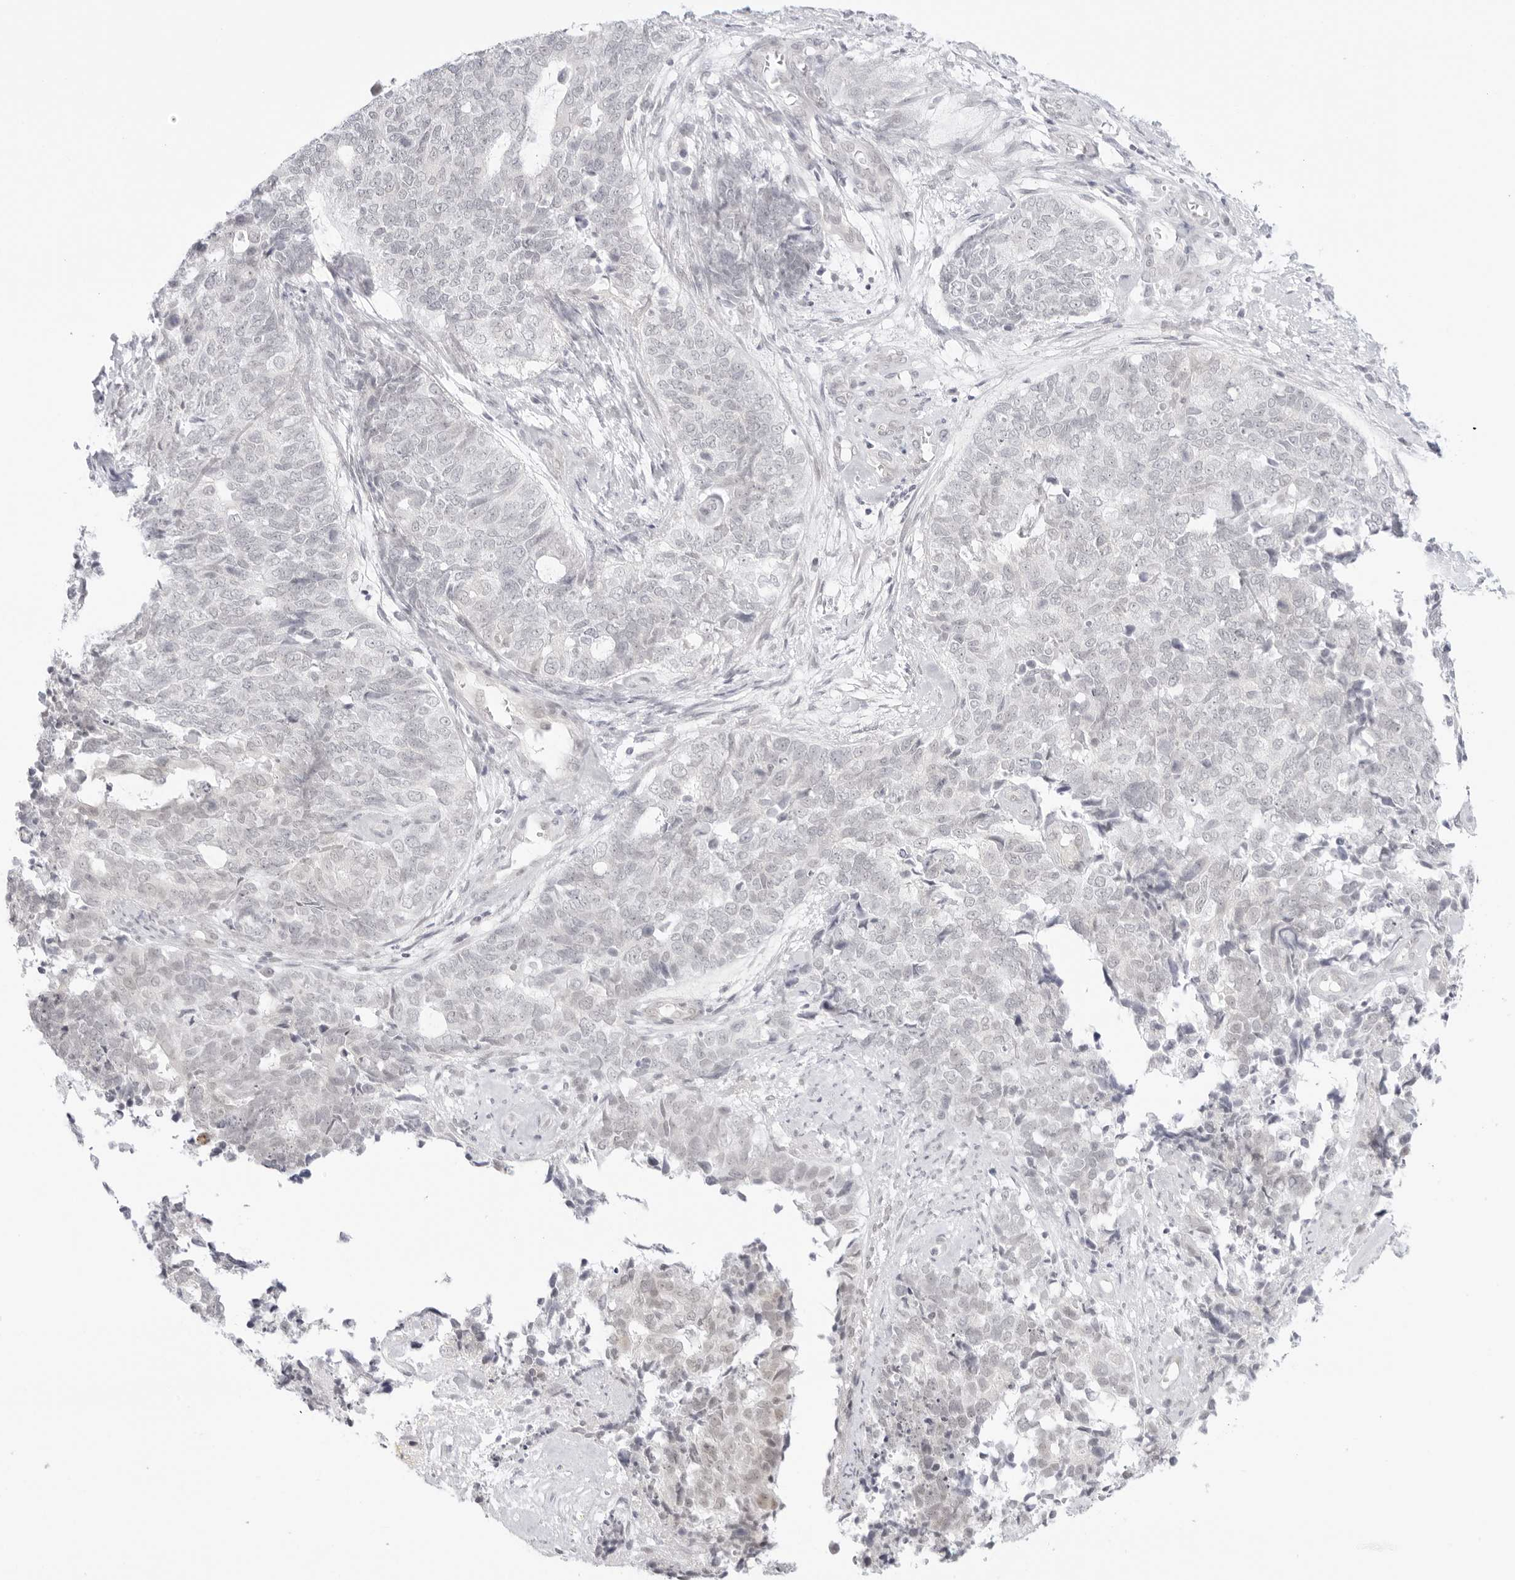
{"staining": {"intensity": "weak", "quantity": "<25%", "location": "nuclear"}, "tissue": "cervical cancer", "cell_type": "Tumor cells", "image_type": "cancer", "snomed": [{"axis": "morphology", "description": "Squamous cell carcinoma, NOS"}, {"axis": "topography", "description": "Cervix"}], "caption": "This is a photomicrograph of IHC staining of squamous cell carcinoma (cervical), which shows no positivity in tumor cells. (Immunohistochemistry, brightfield microscopy, high magnification).", "gene": "MED18", "patient": {"sex": "female", "age": 63}}